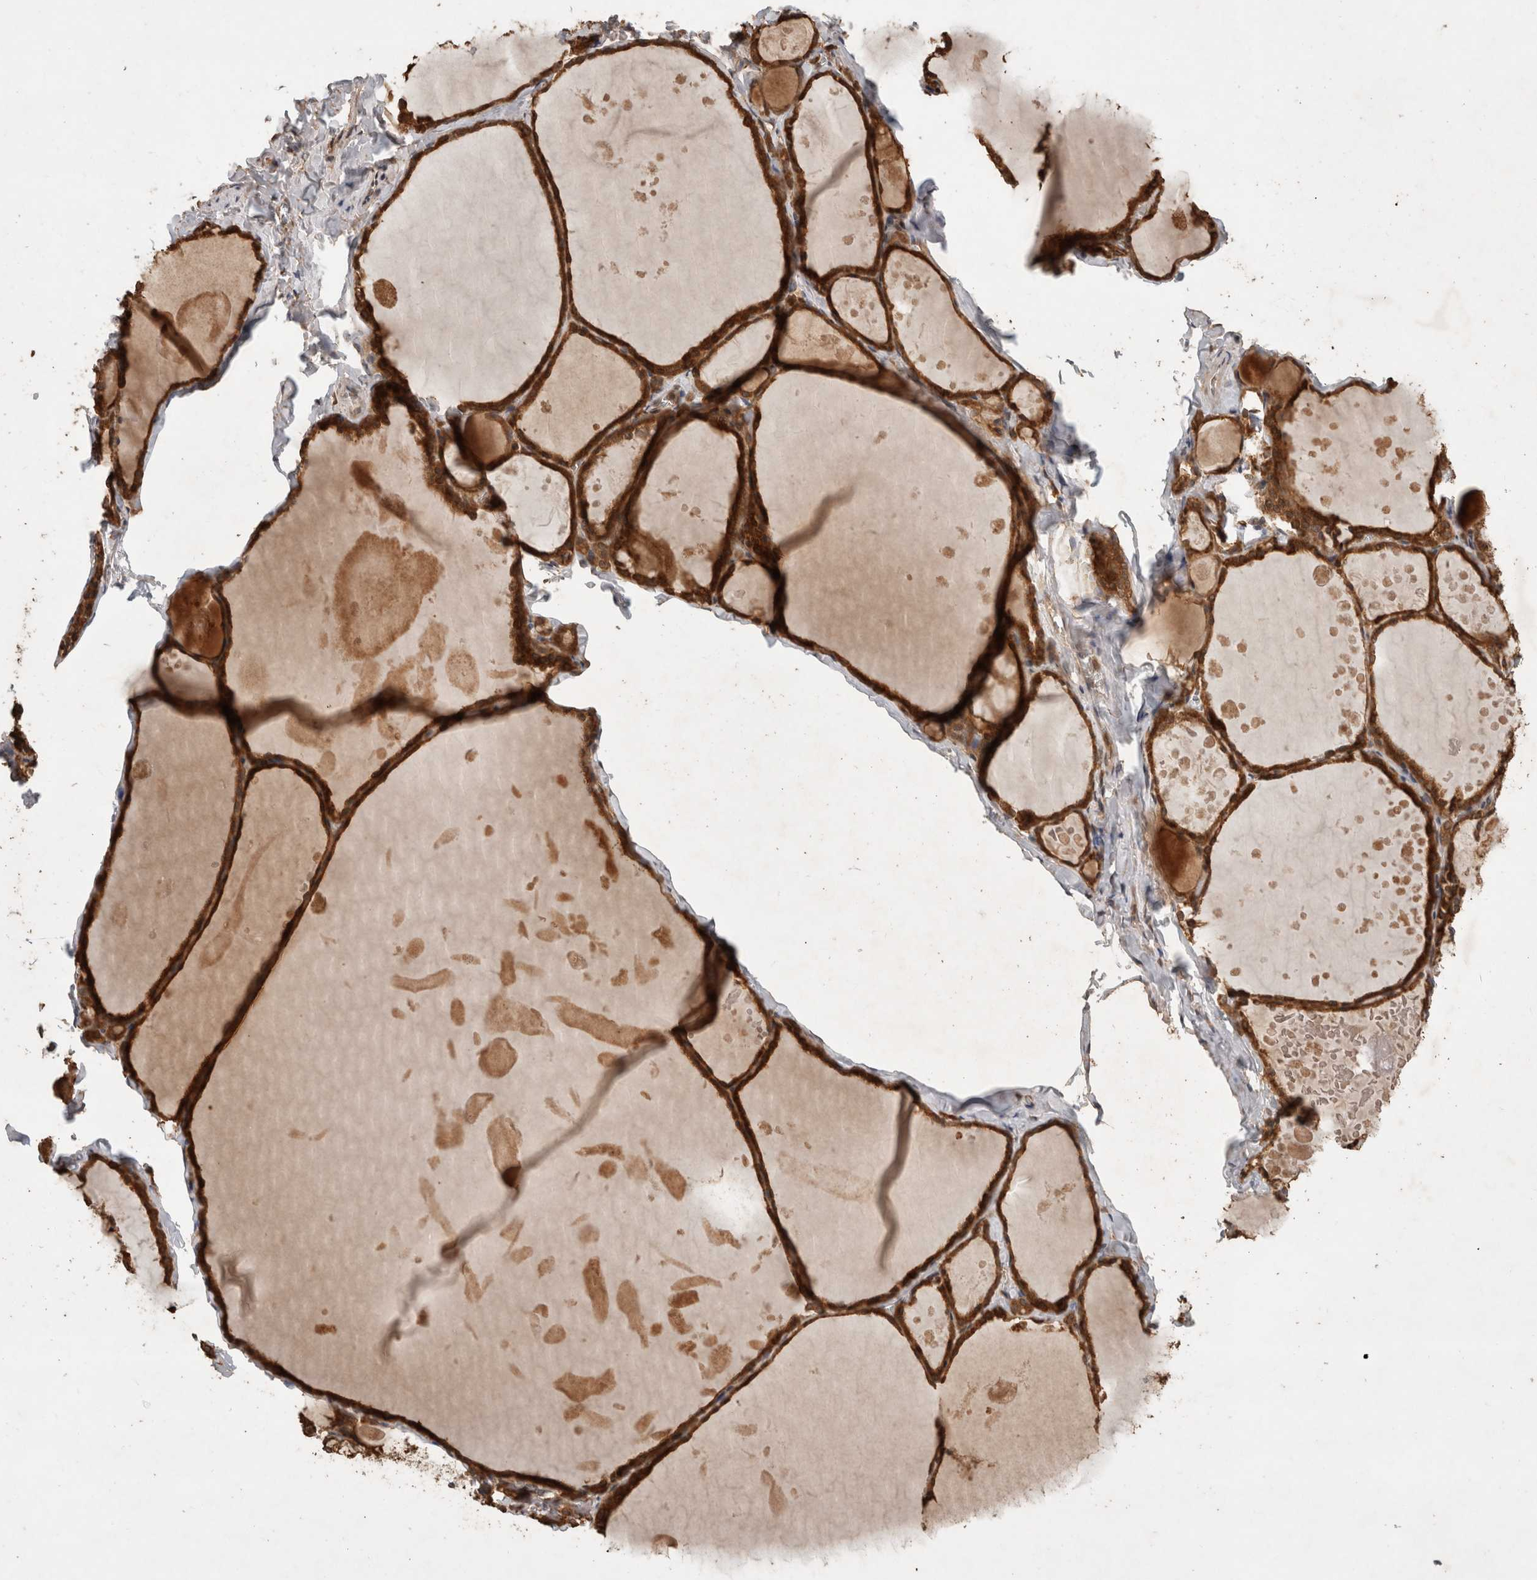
{"staining": {"intensity": "strong", "quantity": ">75%", "location": "cytoplasmic/membranous"}, "tissue": "thyroid gland", "cell_type": "Glandular cells", "image_type": "normal", "snomed": [{"axis": "morphology", "description": "Normal tissue, NOS"}, {"axis": "topography", "description": "Thyroid gland"}], "caption": "Unremarkable thyroid gland was stained to show a protein in brown. There is high levels of strong cytoplasmic/membranous positivity in about >75% of glandular cells.", "gene": "OTUD7B", "patient": {"sex": "male", "age": 56}}